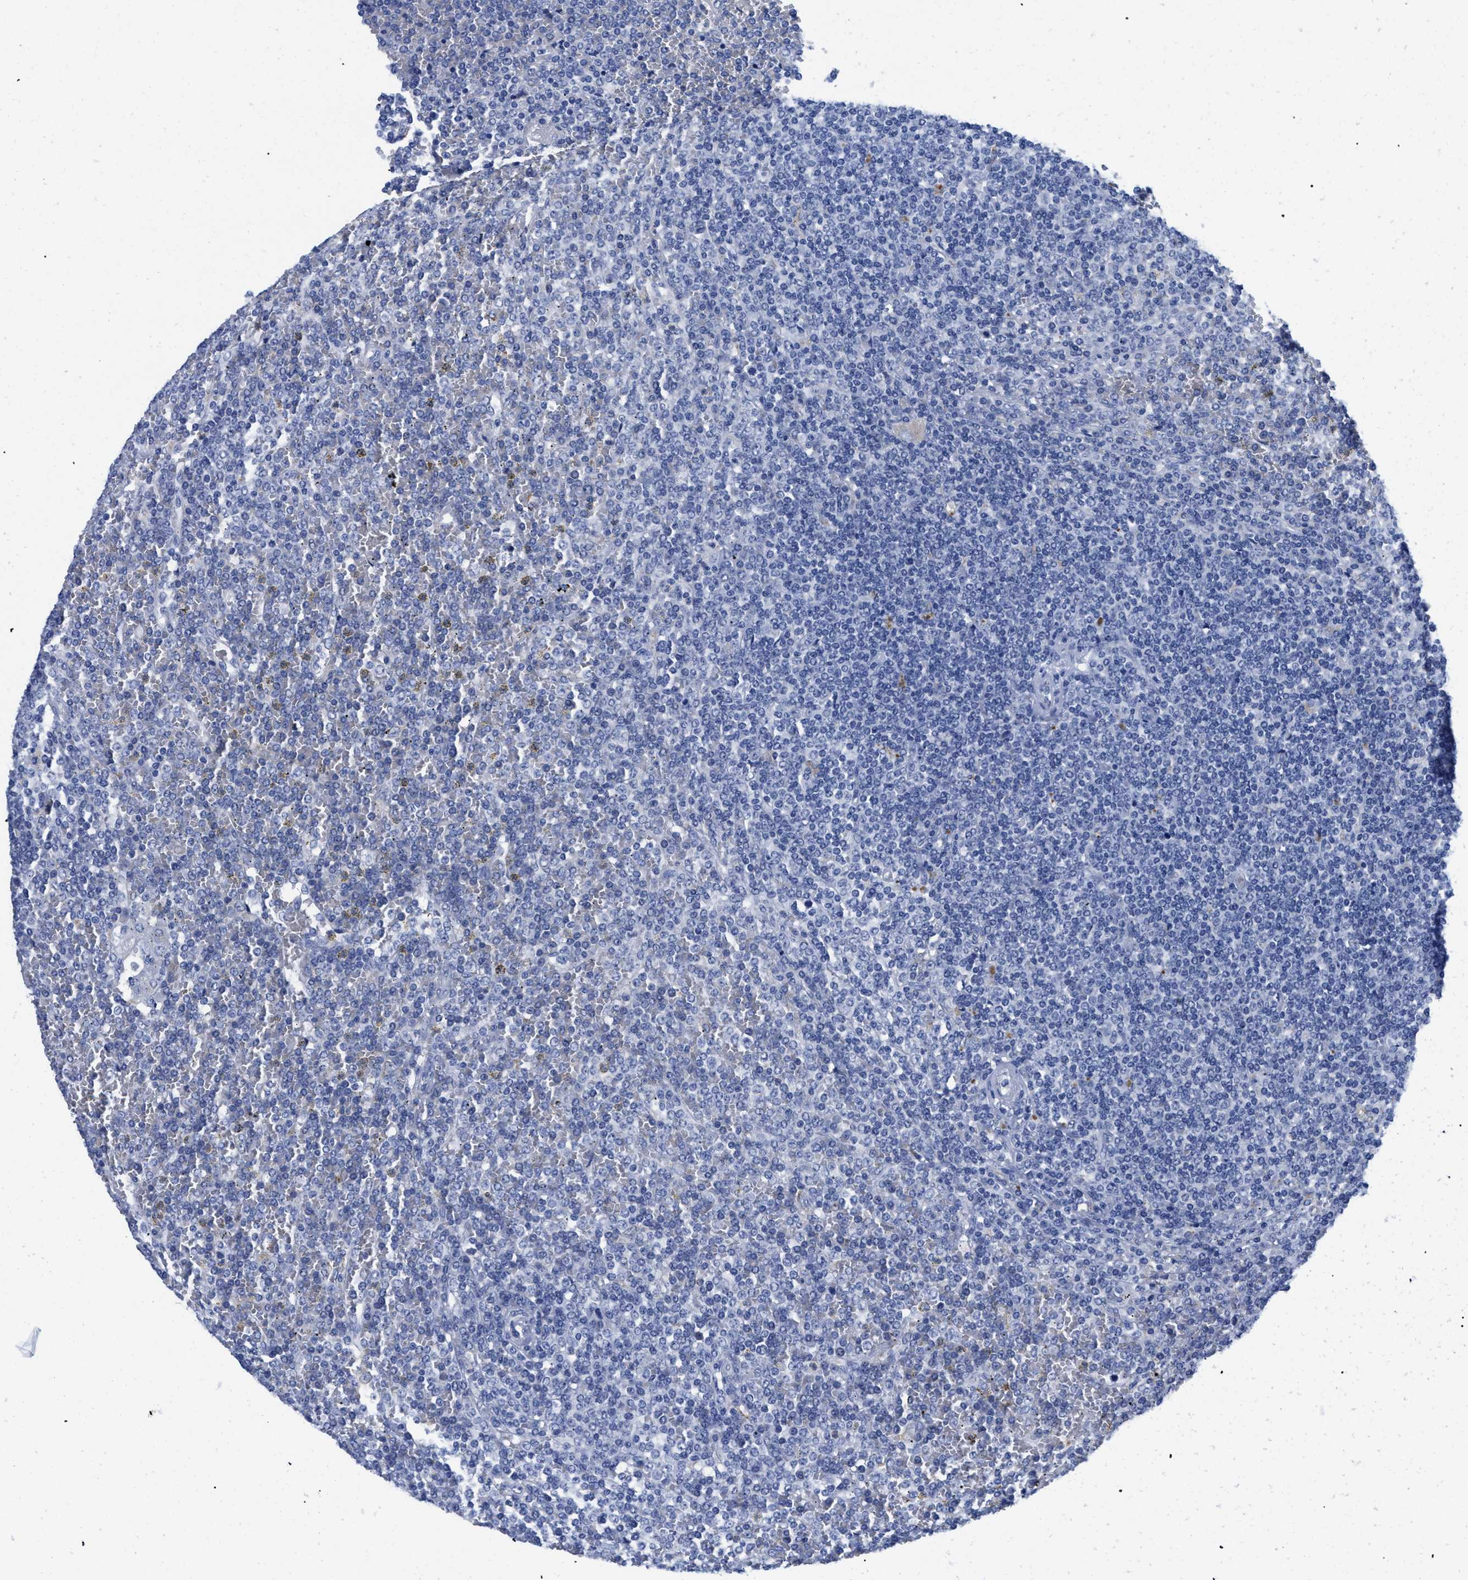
{"staining": {"intensity": "negative", "quantity": "none", "location": "none"}, "tissue": "lymphoma", "cell_type": "Tumor cells", "image_type": "cancer", "snomed": [{"axis": "morphology", "description": "Malignant lymphoma, non-Hodgkin's type, Low grade"}, {"axis": "topography", "description": "Spleen"}], "caption": "Immunohistochemistry (IHC) image of human lymphoma stained for a protein (brown), which shows no staining in tumor cells.", "gene": "APOBEC2", "patient": {"sex": "female", "age": 19}}